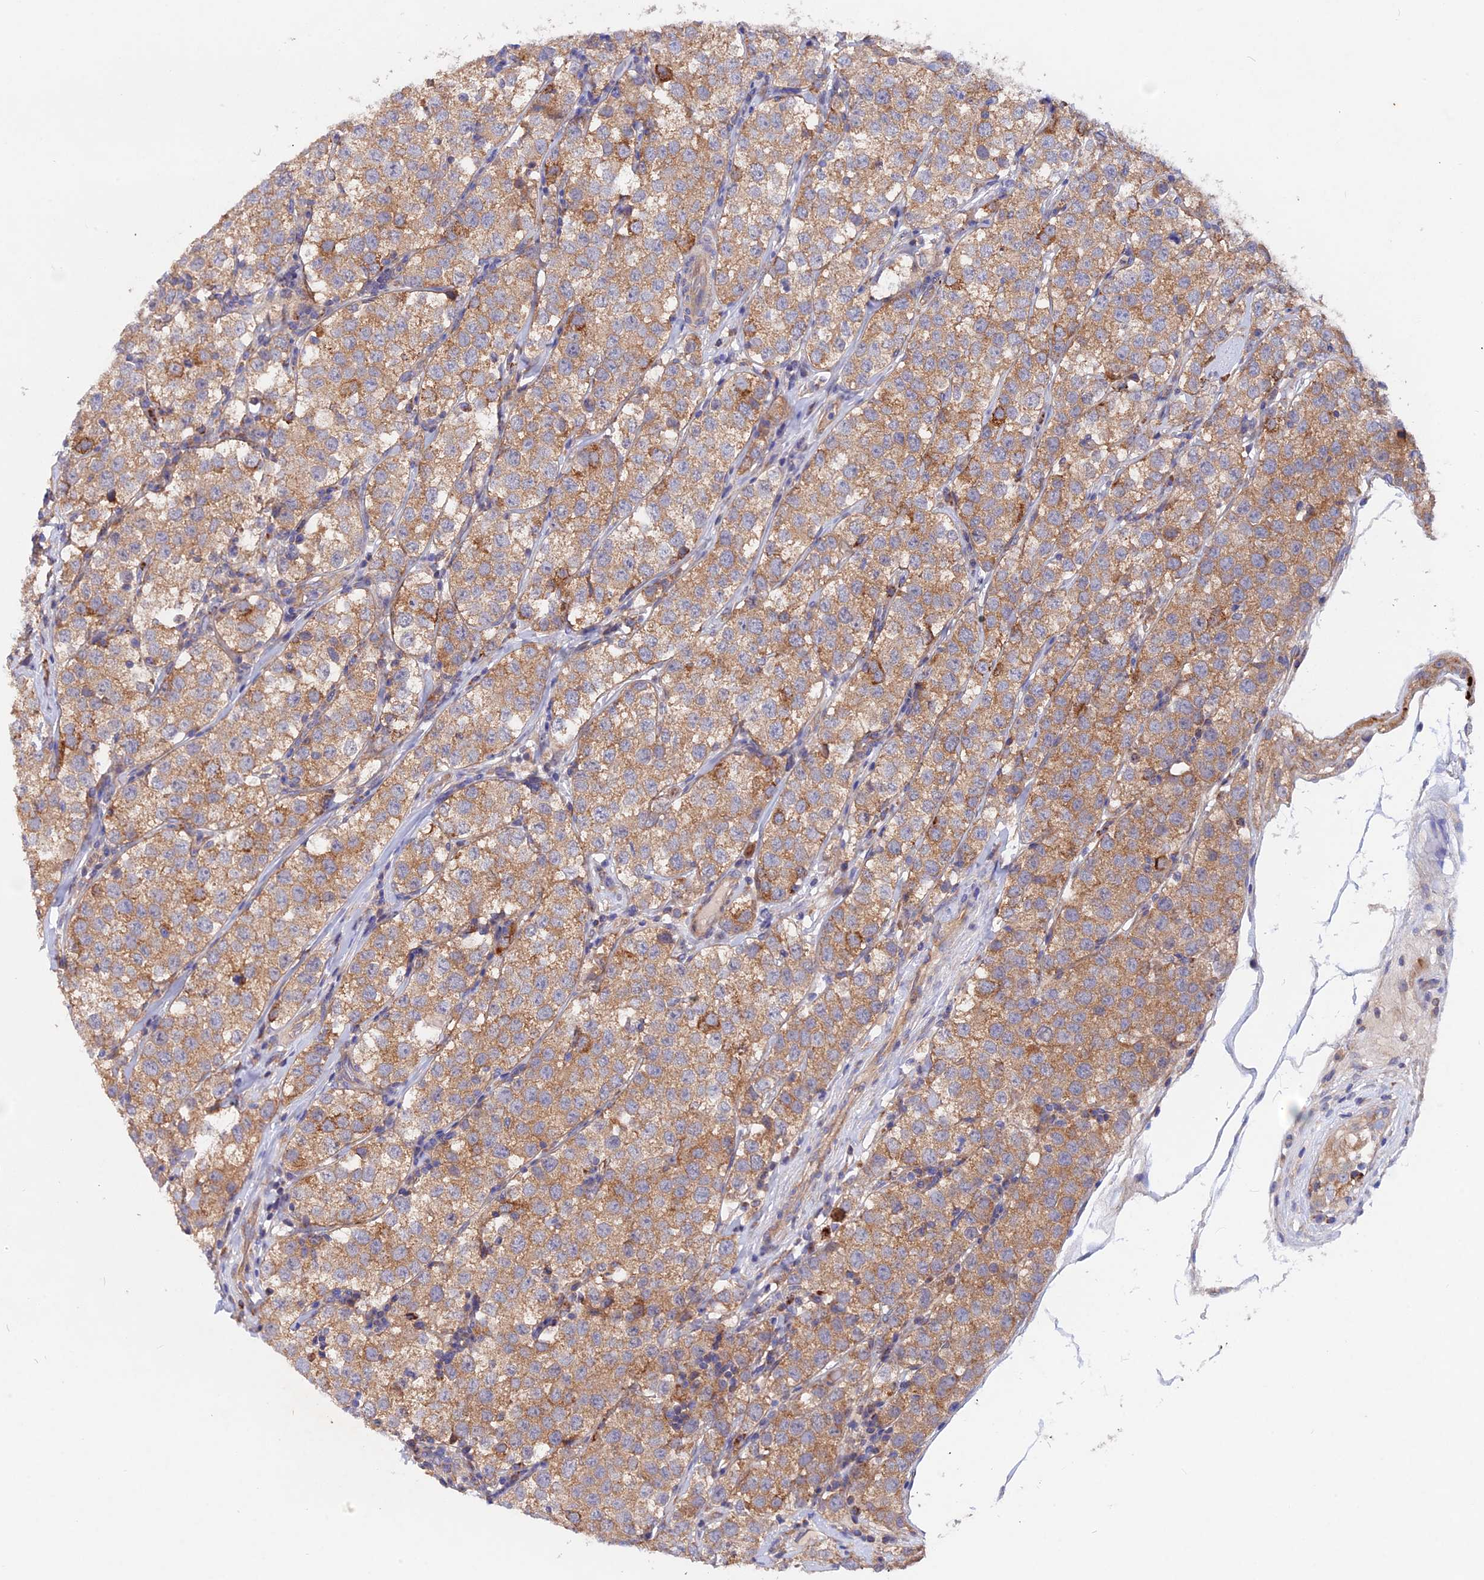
{"staining": {"intensity": "moderate", "quantity": ">75%", "location": "cytoplasmic/membranous"}, "tissue": "testis cancer", "cell_type": "Tumor cells", "image_type": "cancer", "snomed": [{"axis": "morphology", "description": "Seminoma, NOS"}, {"axis": "topography", "description": "Testis"}], "caption": "An image of human testis seminoma stained for a protein shows moderate cytoplasmic/membranous brown staining in tumor cells.", "gene": "HYCC1", "patient": {"sex": "male", "age": 34}}